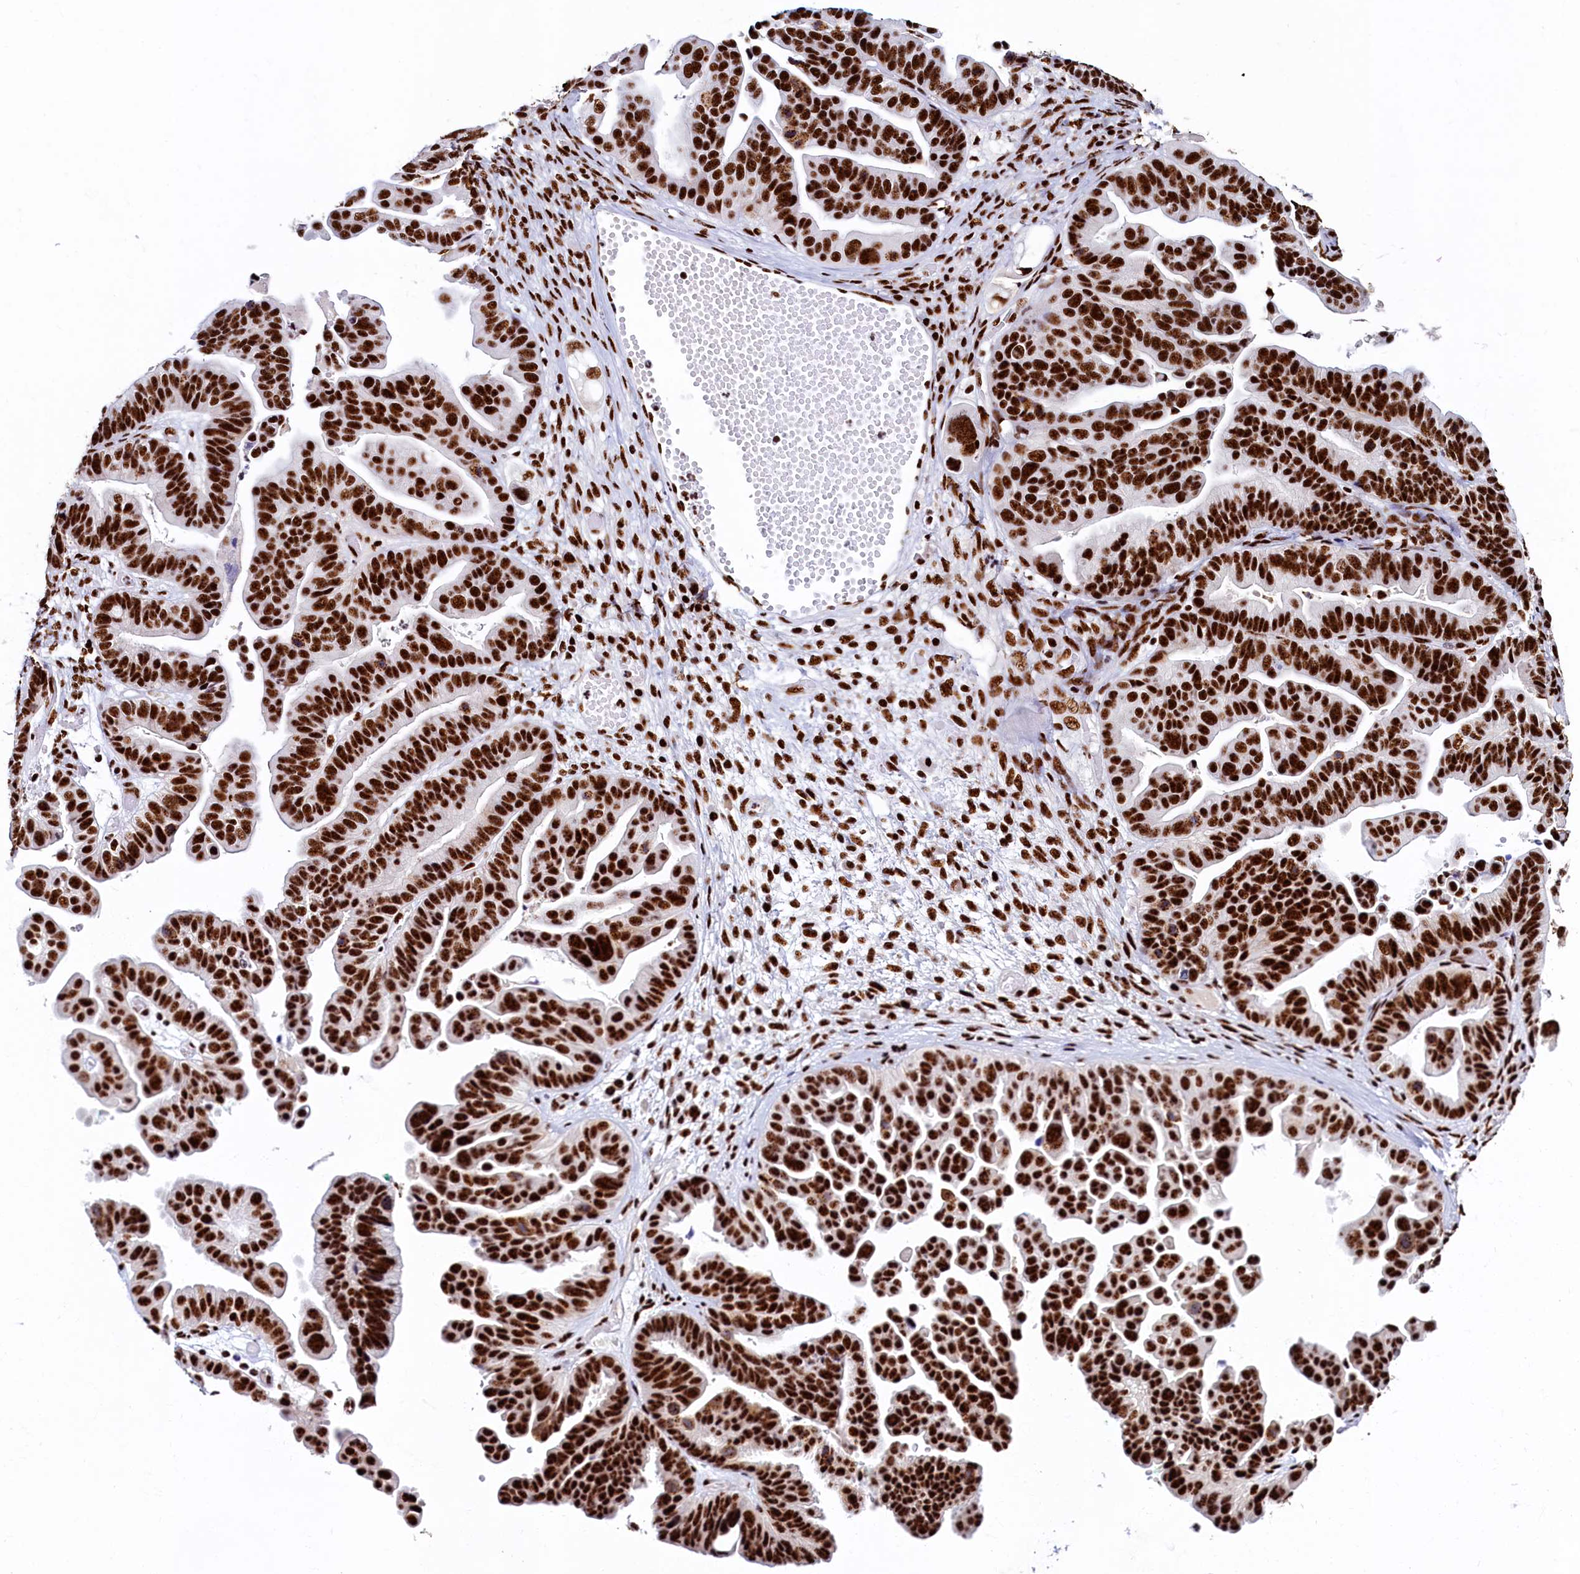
{"staining": {"intensity": "strong", "quantity": ">75%", "location": "nuclear"}, "tissue": "ovarian cancer", "cell_type": "Tumor cells", "image_type": "cancer", "snomed": [{"axis": "morphology", "description": "Cystadenocarcinoma, serous, NOS"}, {"axis": "topography", "description": "Ovary"}], "caption": "Immunohistochemical staining of serous cystadenocarcinoma (ovarian) demonstrates high levels of strong nuclear protein positivity in approximately >75% of tumor cells.", "gene": "SRRM2", "patient": {"sex": "female", "age": 56}}